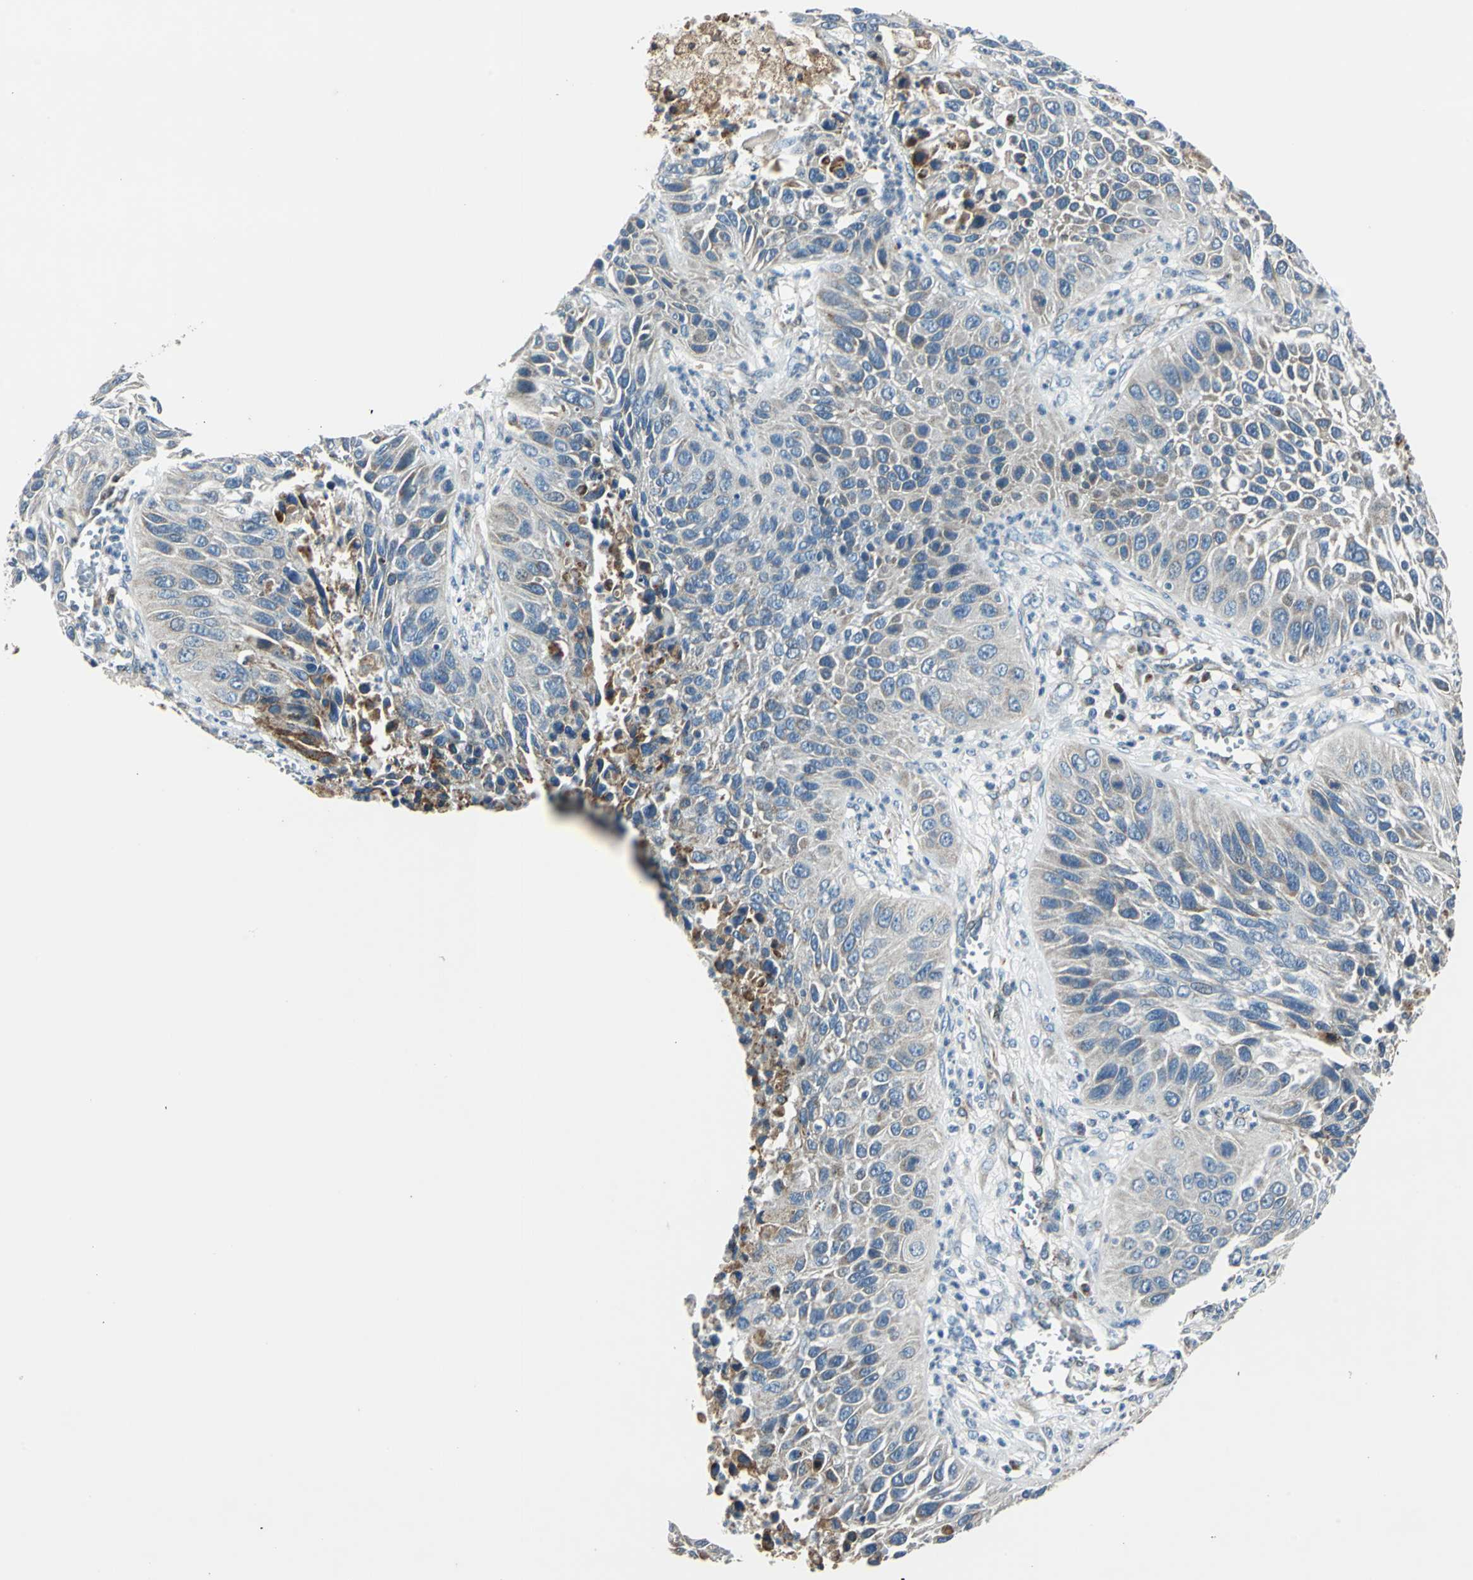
{"staining": {"intensity": "weak", "quantity": "25%-75%", "location": "cytoplasmic/membranous"}, "tissue": "lung cancer", "cell_type": "Tumor cells", "image_type": "cancer", "snomed": [{"axis": "morphology", "description": "Squamous cell carcinoma, NOS"}, {"axis": "topography", "description": "Lung"}], "caption": "Lung cancer was stained to show a protein in brown. There is low levels of weak cytoplasmic/membranous expression in about 25%-75% of tumor cells.", "gene": "HTATIP2", "patient": {"sex": "female", "age": 76}}